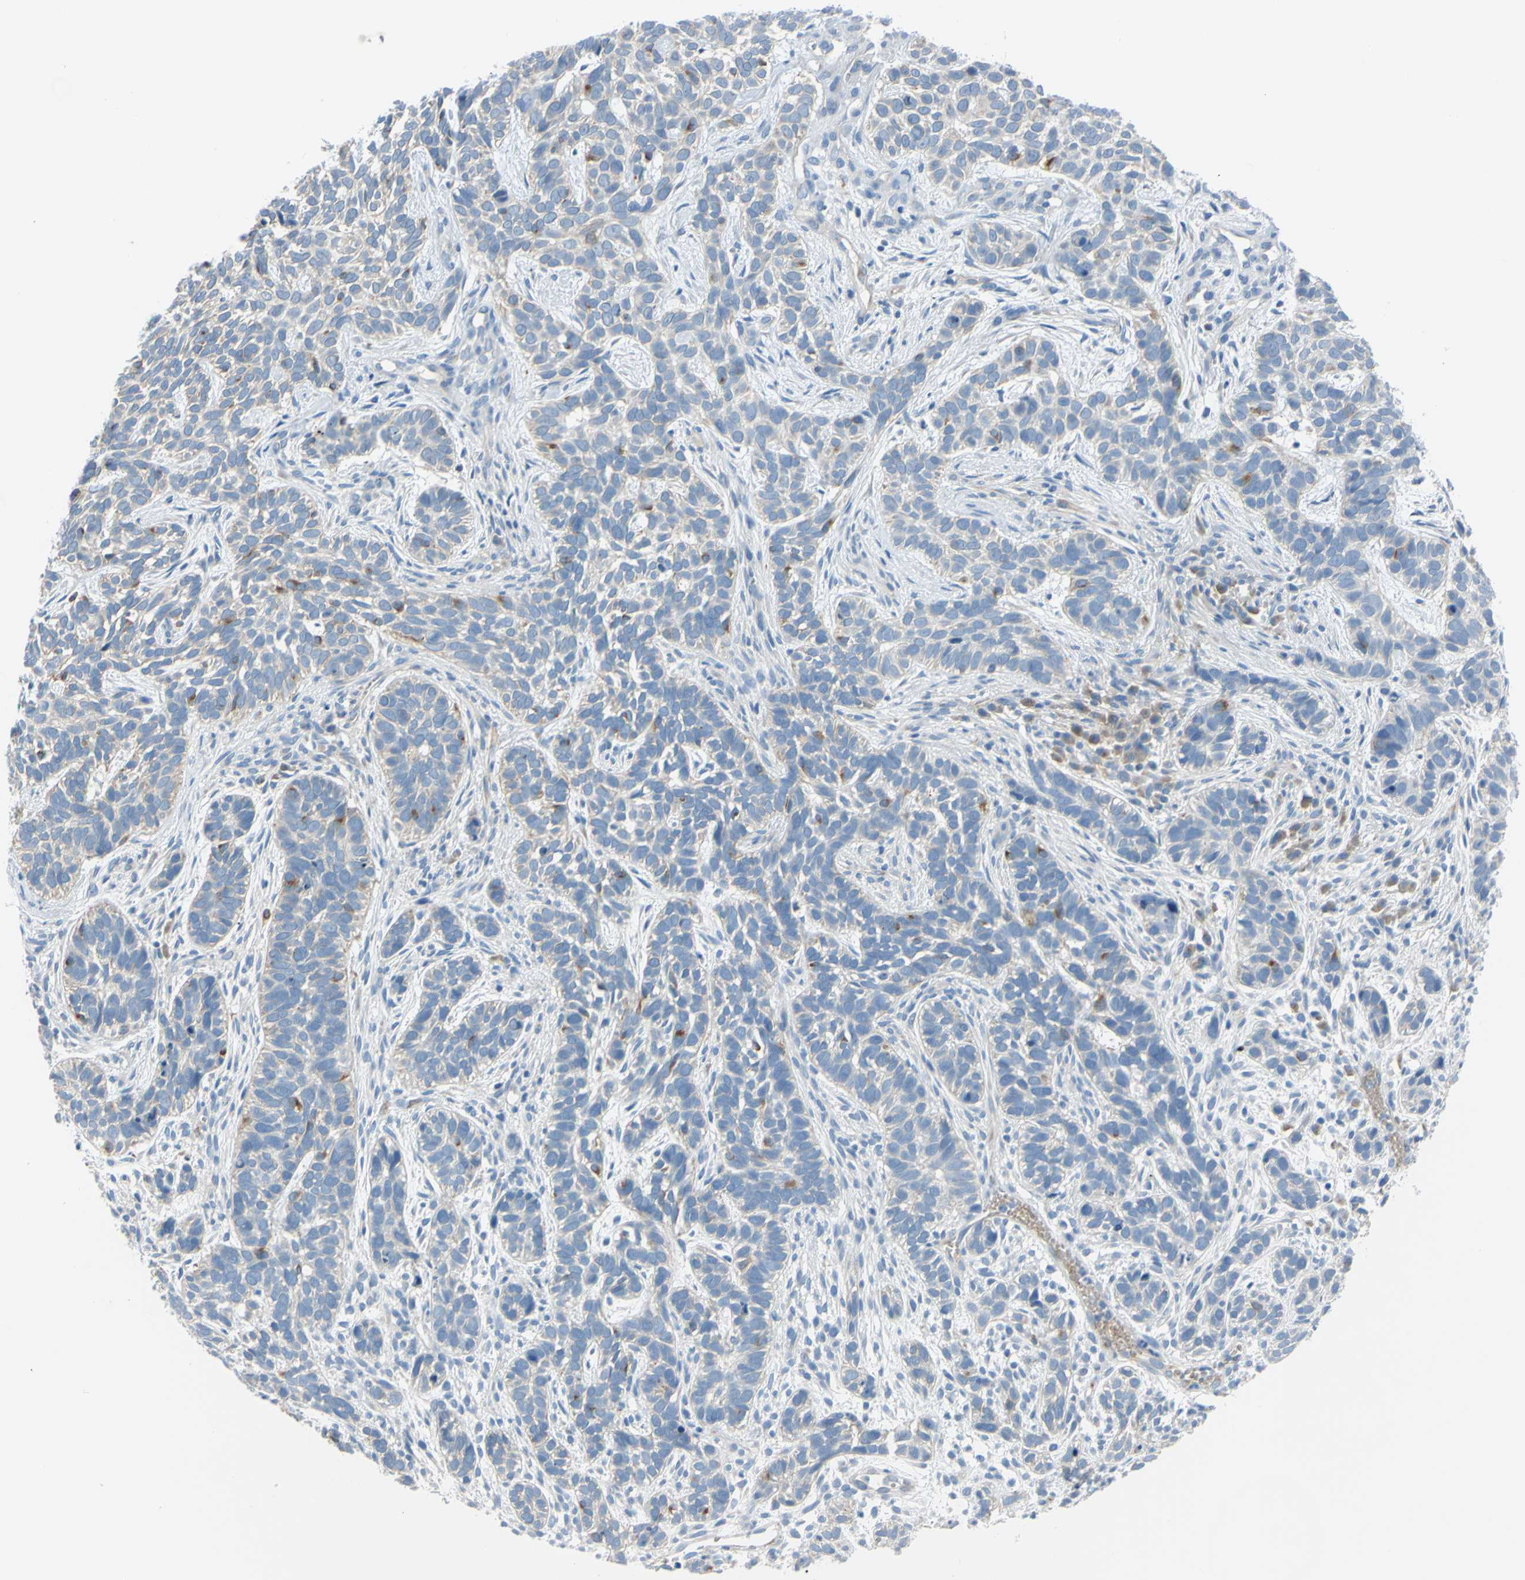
{"staining": {"intensity": "negative", "quantity": "none", "location": "none"}, "tissue": "skin cancer", "cell_type": "Tumor cells", "image_type": "cancer", "snomed": [{"axis": "morphology", "description": "Basal cell carcinoma"}, {"axis": "topography", "description": "Skin"}], "caption": "A photomicrograph of skin cancer stained for a protein exhibits no brown staining in tumor cells.", "gene": "FRMD4B", "patient": {"sex": "male", "age": 87}}